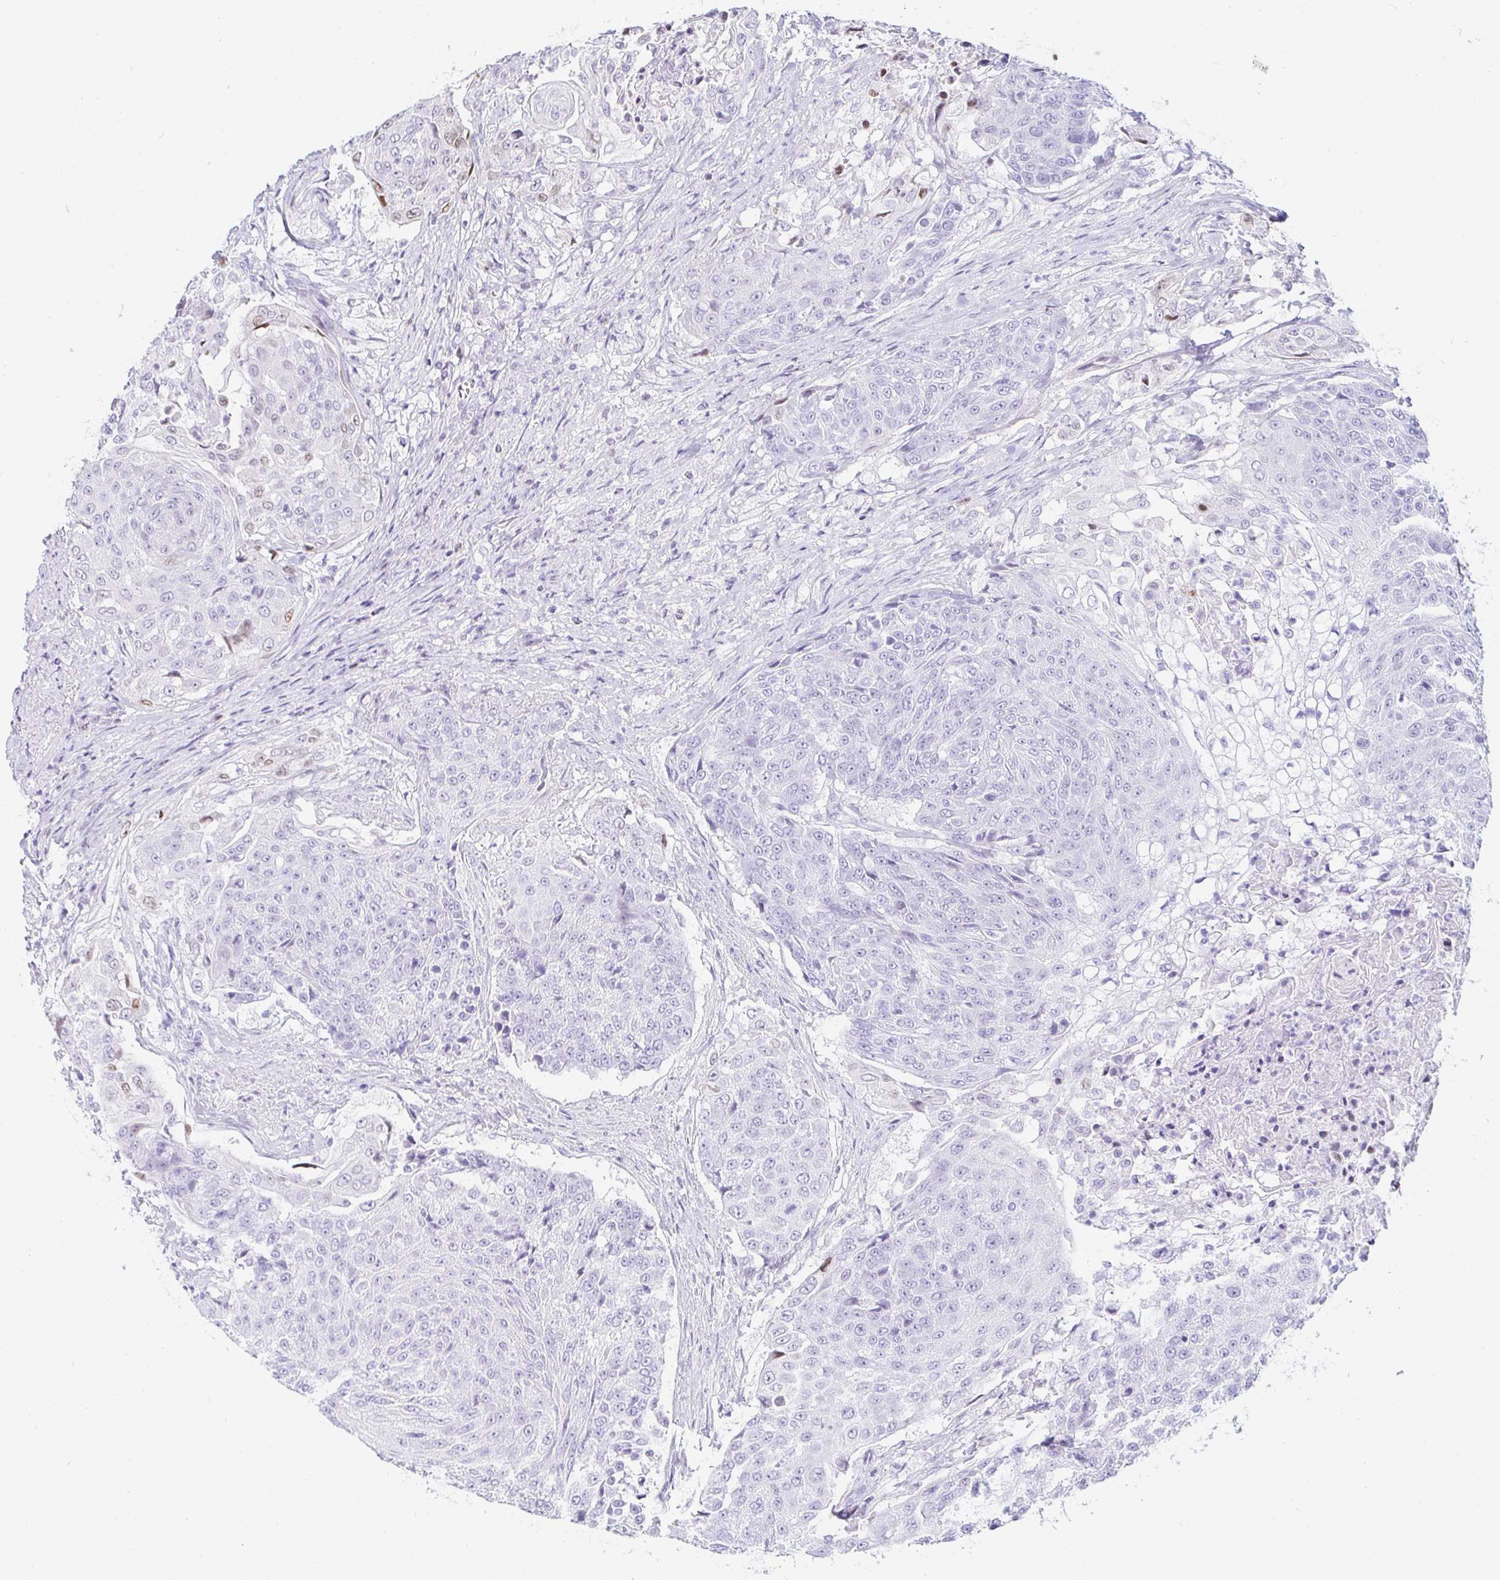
{"staining": {"intensity": "negative", "quantity": "none", "location": "none"}, "tissue": "urothelial cancer", "cell_type": "Tumor cells", "image_type": "cancer", "snomed": [{"axis": "morphology", "description": "Urothelial carcinoma, High grade"}, {"axis": "topography", "description": "Urinary bladder"}], "caption": "Human urothelial carcinoma (high-grade) stained for a protein using immunohistochemistry (IHC) exhibits no expression in tumor cells.", "gene": "CAPSL", "patient": {"sex": "female", "age": 63}}